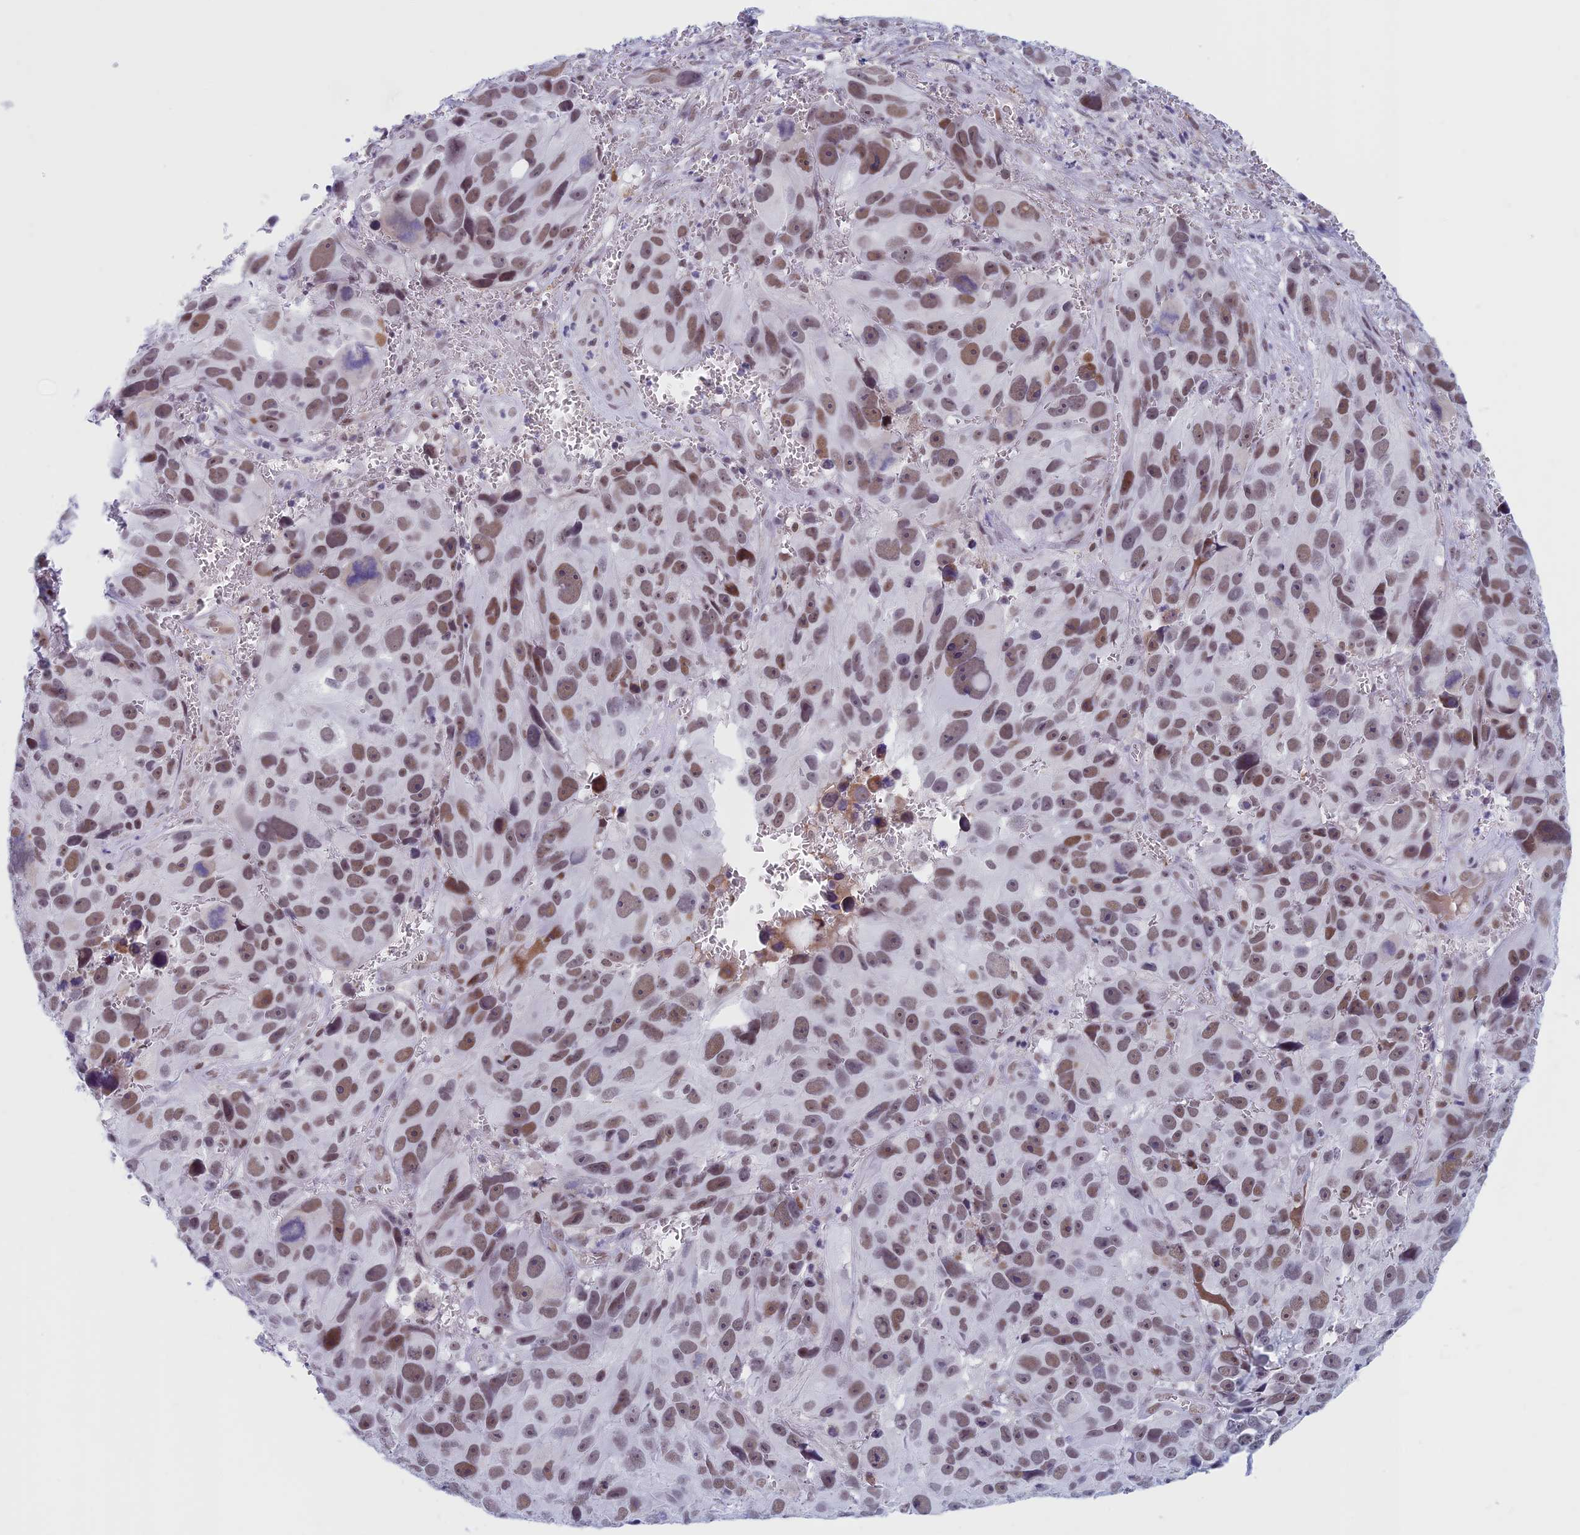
{"staining": {"intensity": "moderate", "quantity": ">75%", "location": "nuclear"}, "tissue": "melanoma", "cell_type": "Tumor cells", "image_type": "cancer", "snomed": [{"axis": "morphology", "description": "Malignant melanoma, NOS"}, {"axis": "topography", "description": "Skin"}], "caption": "Malignant melanoma was stained to show a protein in brown. There is medium levels of moderate nuclear staining in approximately >75% of tumor cells.", "gene": "ASH2L", "patient": {"sex": "male", "age": 84}}